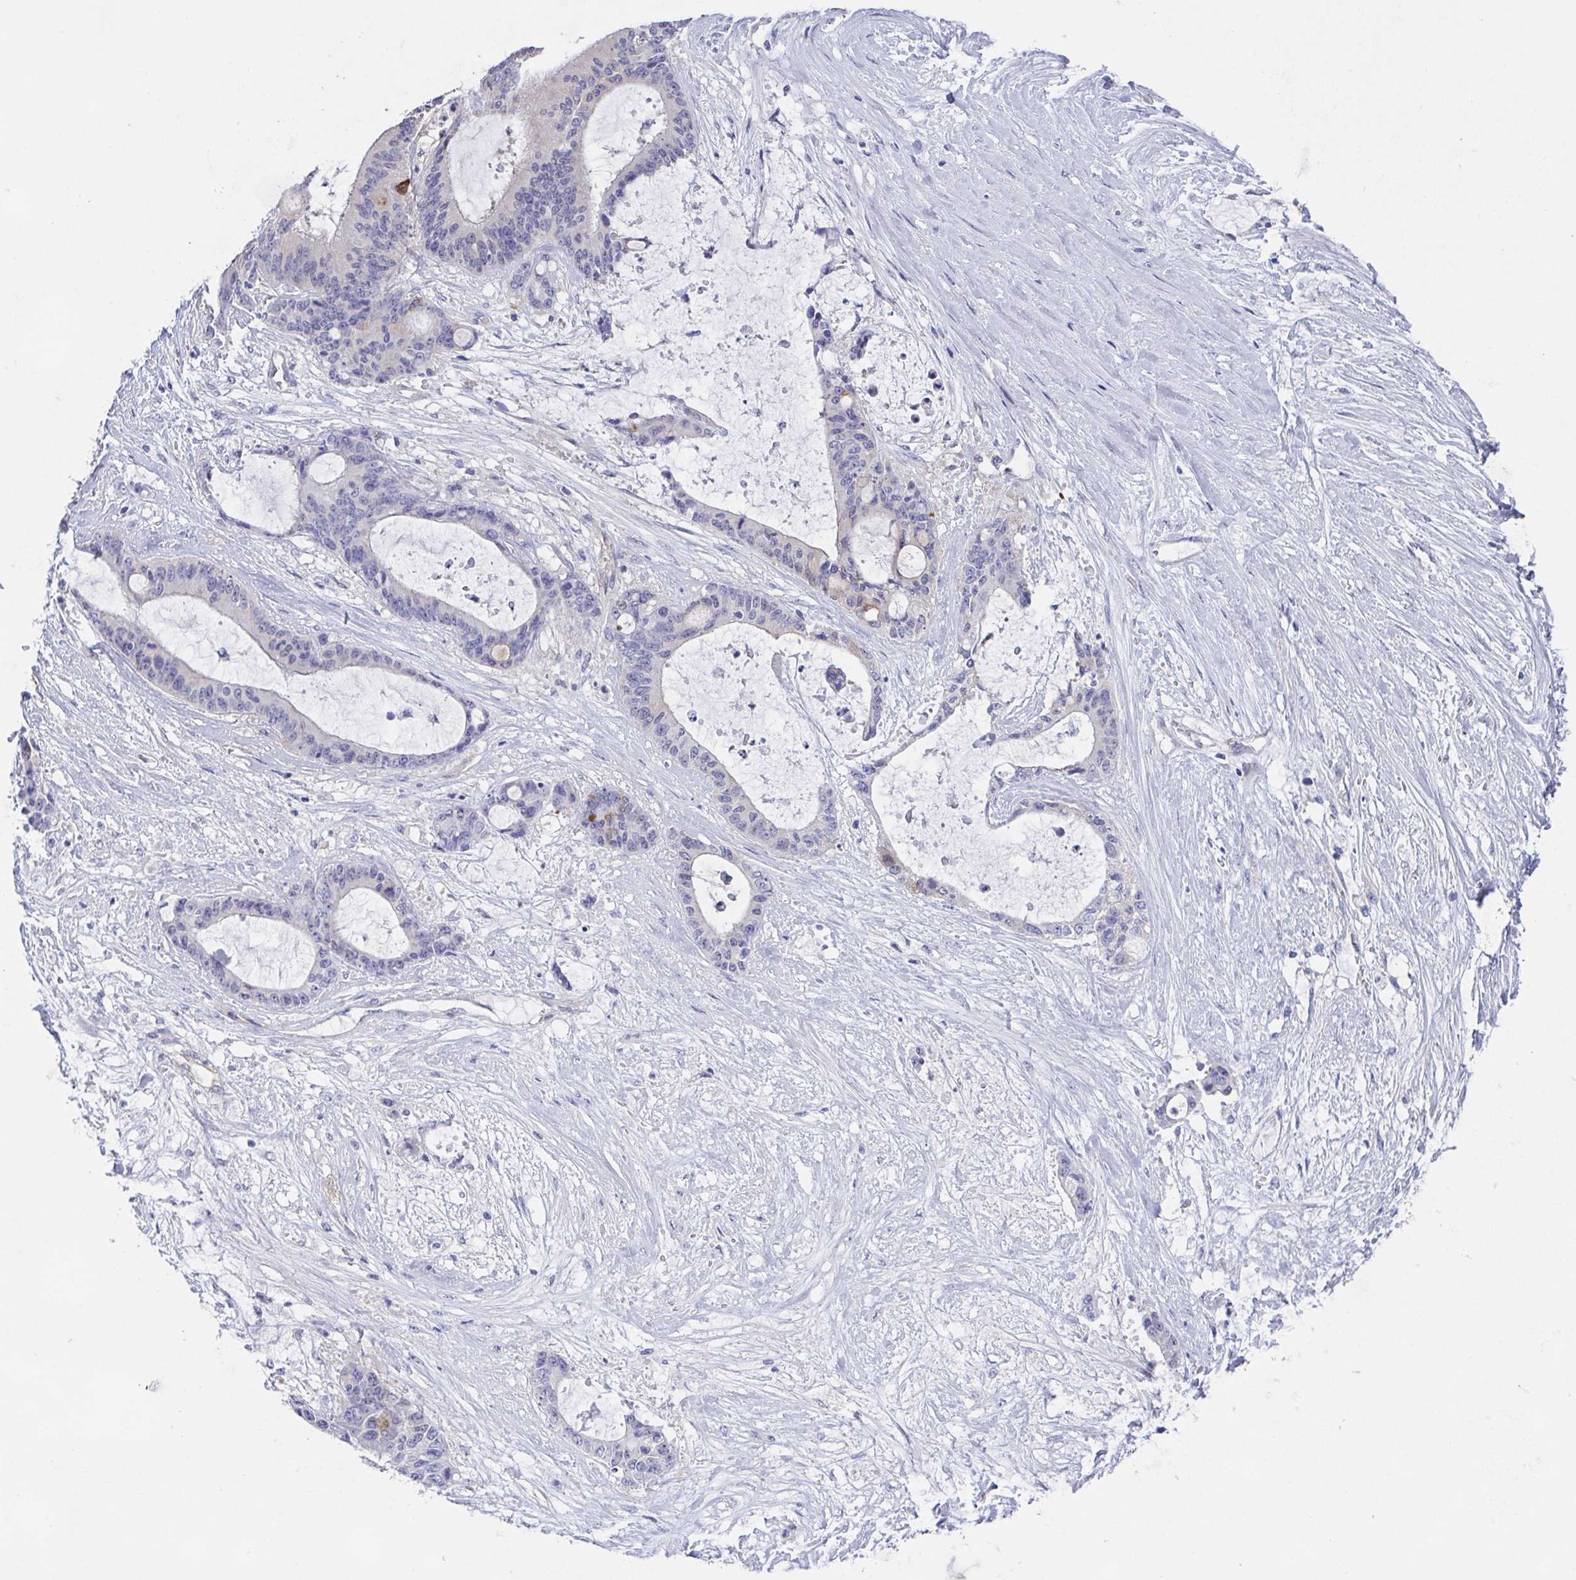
{"staining": {"intensity": "negative", "quantity": "none", "location": "none"}, "tissue": "liver cancer", "cell_type": "Tumor cells", "image_type": "cancer", "snomed": [{"axis": "morphology", "description": "Normal tissue, NOS"}, {"axis": "morphology", "description": "Cholangiocarcinoma"}, {"axis": "topography", "description": "Liver"}, {"axis": "topography", "description": "Peripheral nerve tissue"}], "caption": "DAB (3,3'-diaminobenzidine) immunohistochemical staining of human liver cancer demonstrates no significant expression in tumor cells.", "gene": "MUCL3", "patient": {"sex": "female", "age": 73}}